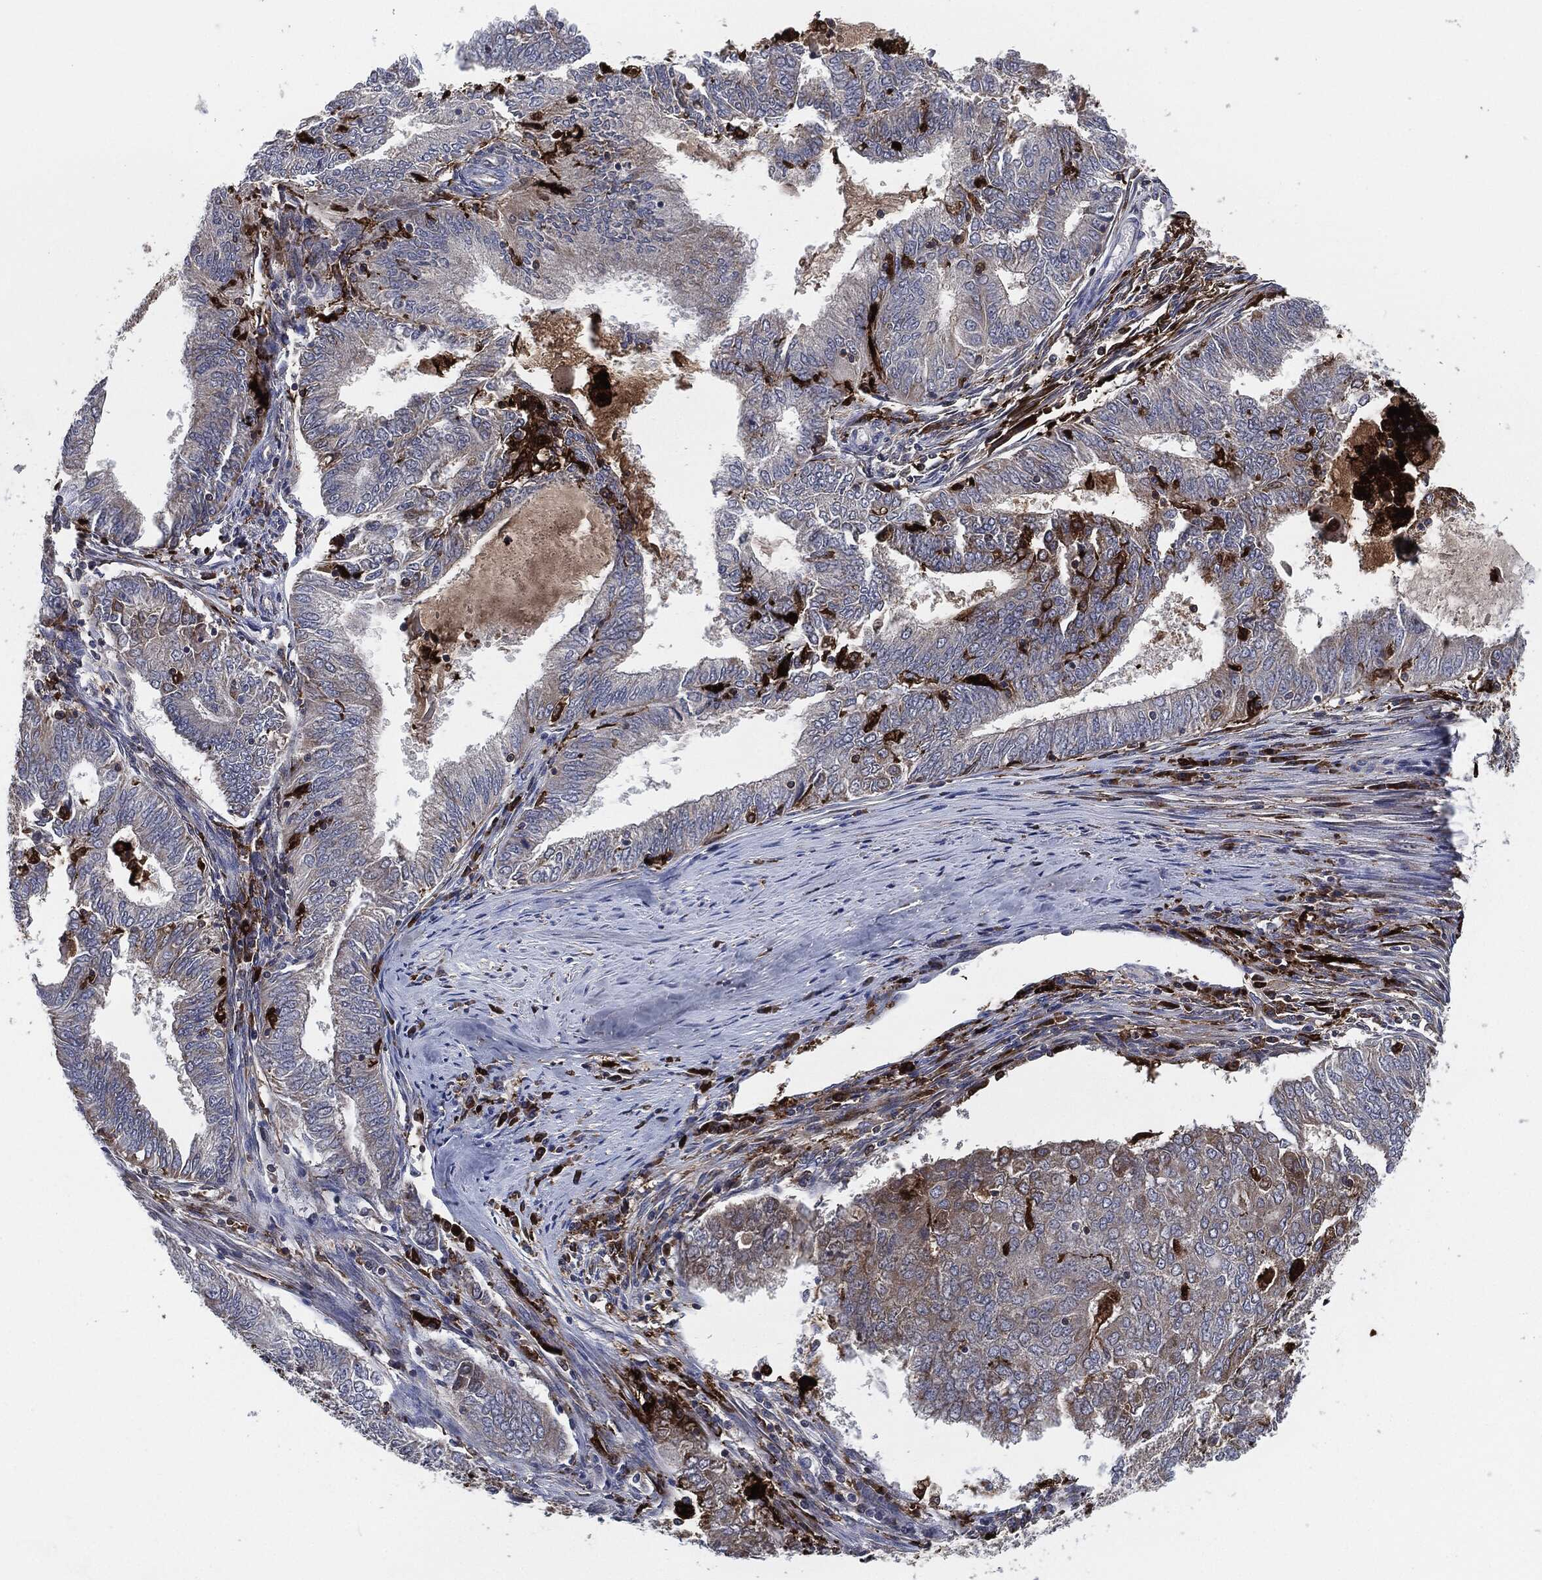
{"staining": {"intensity": "moderate", "quantity": "25%-75%", "location": "cytoplasmic/membranous"}, "tissue": "endometrial cancer", "cell_type": "Tumor cells", "image_type": "cancer", "snomed": [{"axis": "morphology", "description": "Adenocarcinoma, NOS"}, {"axis": "topography", "description": "Endometrium"}], "caption": "An image showing moderate cytoplasmic/membranous staining in approximately 25%-75% of tumor cells in endometrial adenocarcinoma, as visualized by brown immunohistochemical staining.", "gene": "TMEM11", "patient": {"sex": "female", "age": 62}}